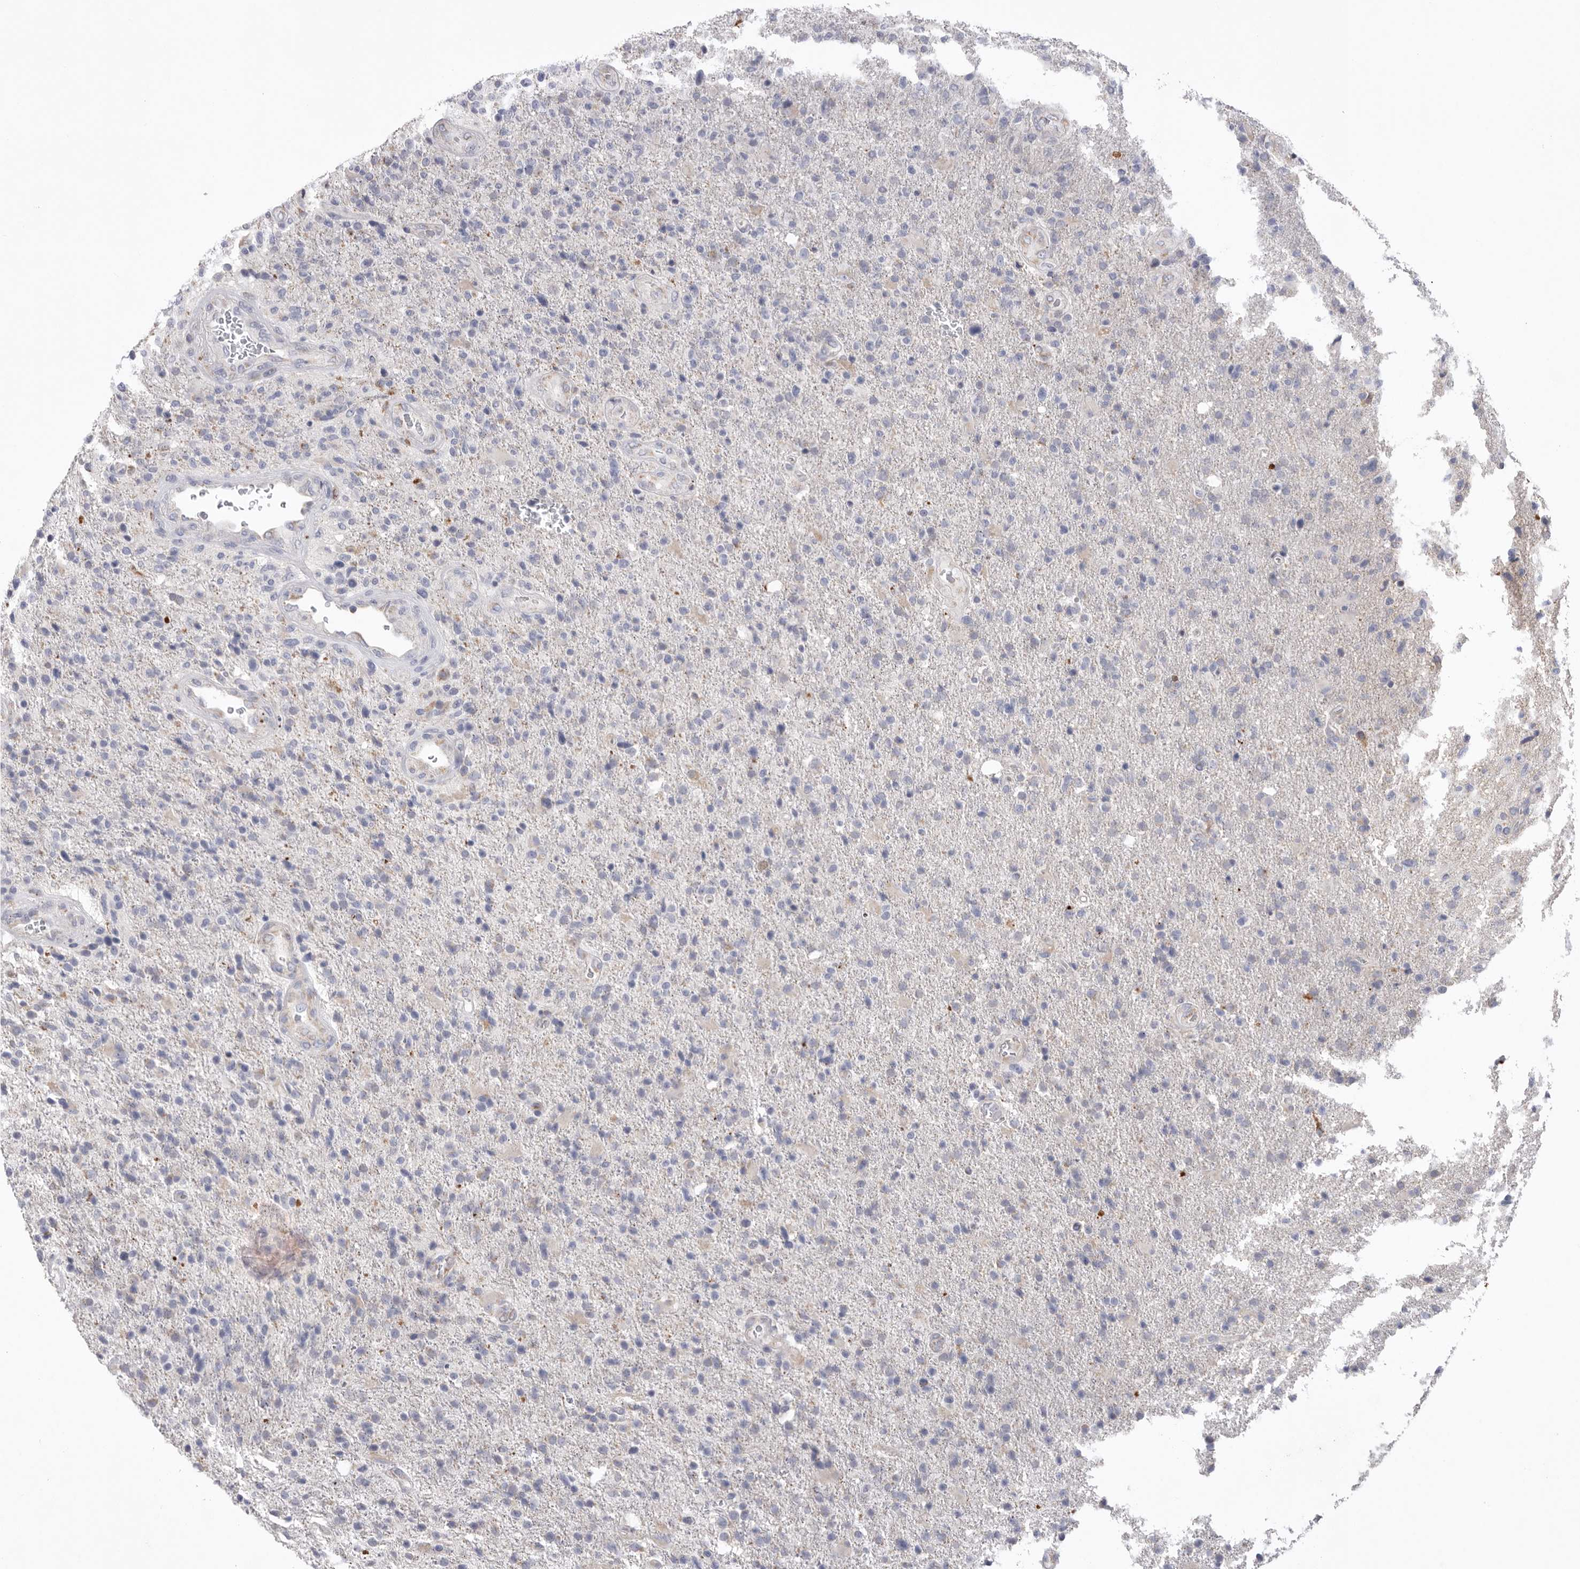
{"staining": {"intensity": "weak", "quantity": "<25%", "location": "cytoplasmic/membranous"}, "tissue": "glioma", "cell_type": "Tumor cells", "image_type": "cancer", "snomed": [{"axis": "morphology", "description": "Glioma, malignant, High grade"}, {"axis": "topography", "description": "Brain"}], "caption": "Immunohistochemical staining of human malignant glioma (high-grade) shows no significant expression in tumor cells.", "gene": "VDAC3", "patient": {"sex": "male", "age": 72}}